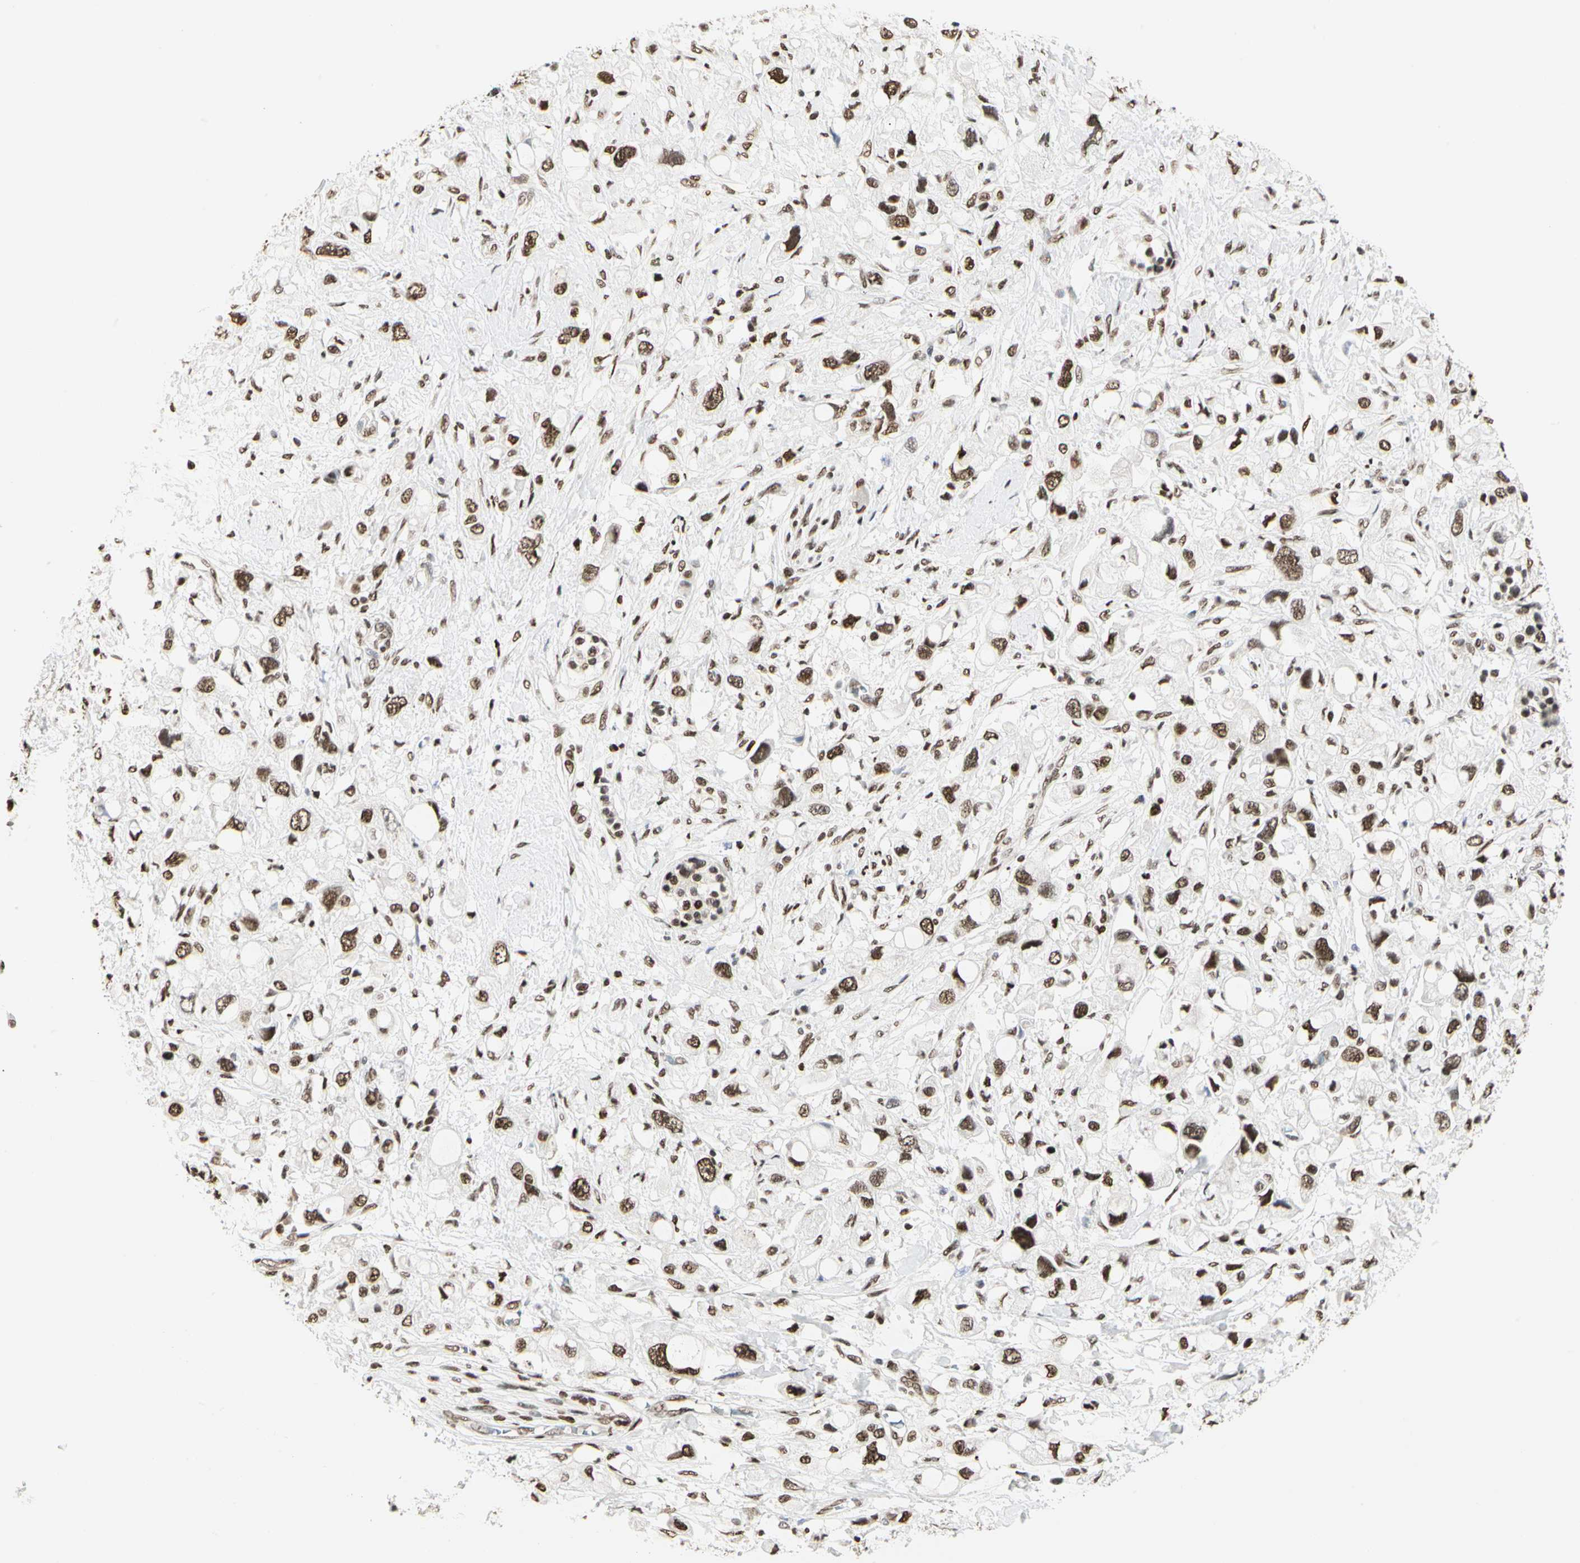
{"staining": {"intensity": "moderate", "quantity": ">75%", "location": "nuclear"}, "tissue": "pancreatic cancer", "cell_type": "Tumor cells", "image_type": "cancer", "snomed": [{"axis": "morphology", "description": "Adenocarcinoma, NOS"}, {"axis": "topography", "description": "Pancreas"}], "caption": "A brown stain labels moderate nuclear expression of a protein in pancreatic cancer (adenocarcinoma) tumor cells.", "gene": "PRMT3", "patient": {"sex": "female", "age": 56}}